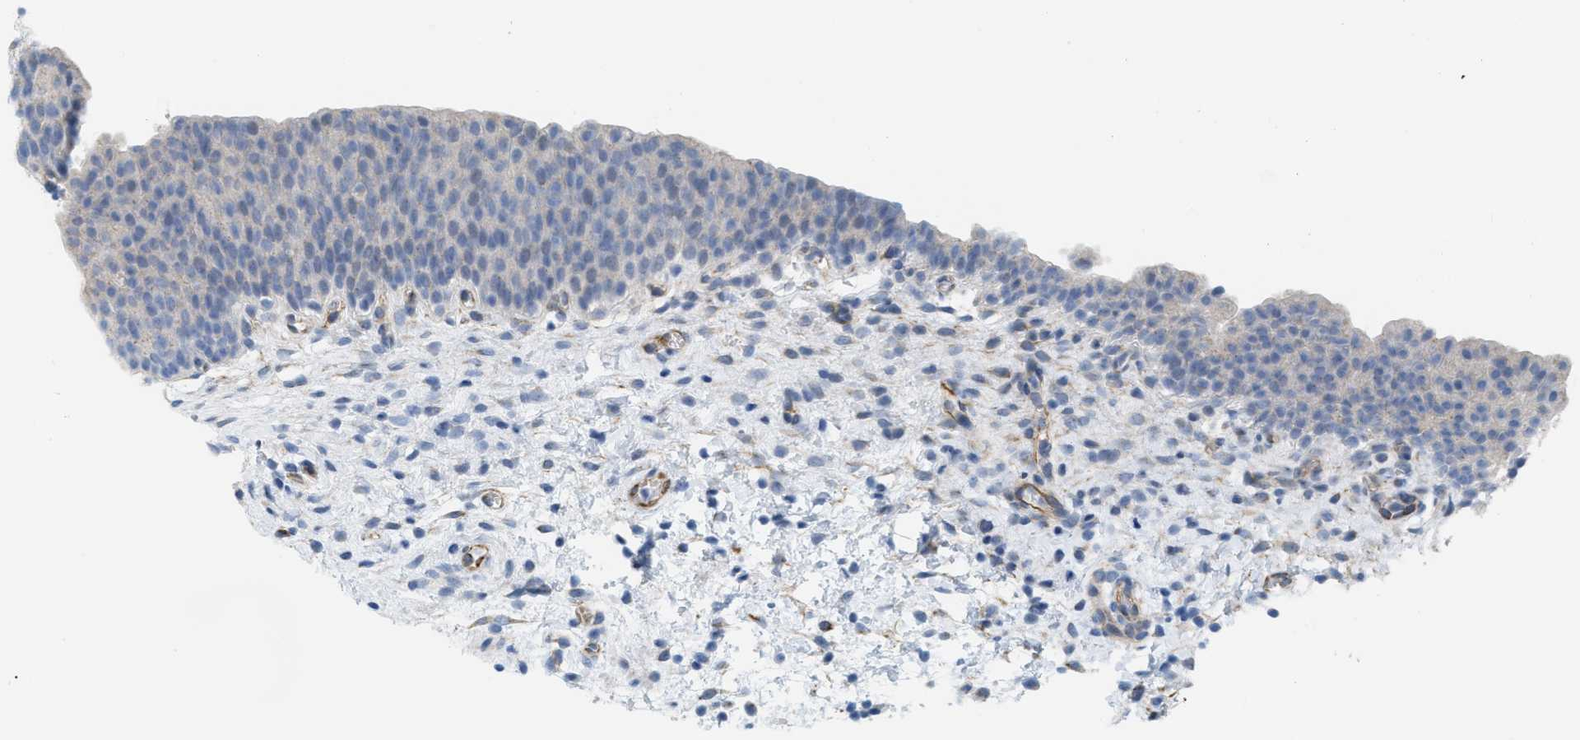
{"staining": {"intensity": "negative", "quantity": "none", "location": "none"}, "tissue": "urinary bladder", "cell_type": "Urothelial cells", "image_type": "normal", "snomed": [{"axis": "morphology", "description": "Normal tissue, NOS"}, {"axis": "topography", "description": "Urinary bladder"}], "caption": "Human urinary bladder stained for a protein using immunohistochemistry reveals no staining in urothelial cells.", "gene": "SLC12A1", "patient": {"sex": "male", "age": 37}}